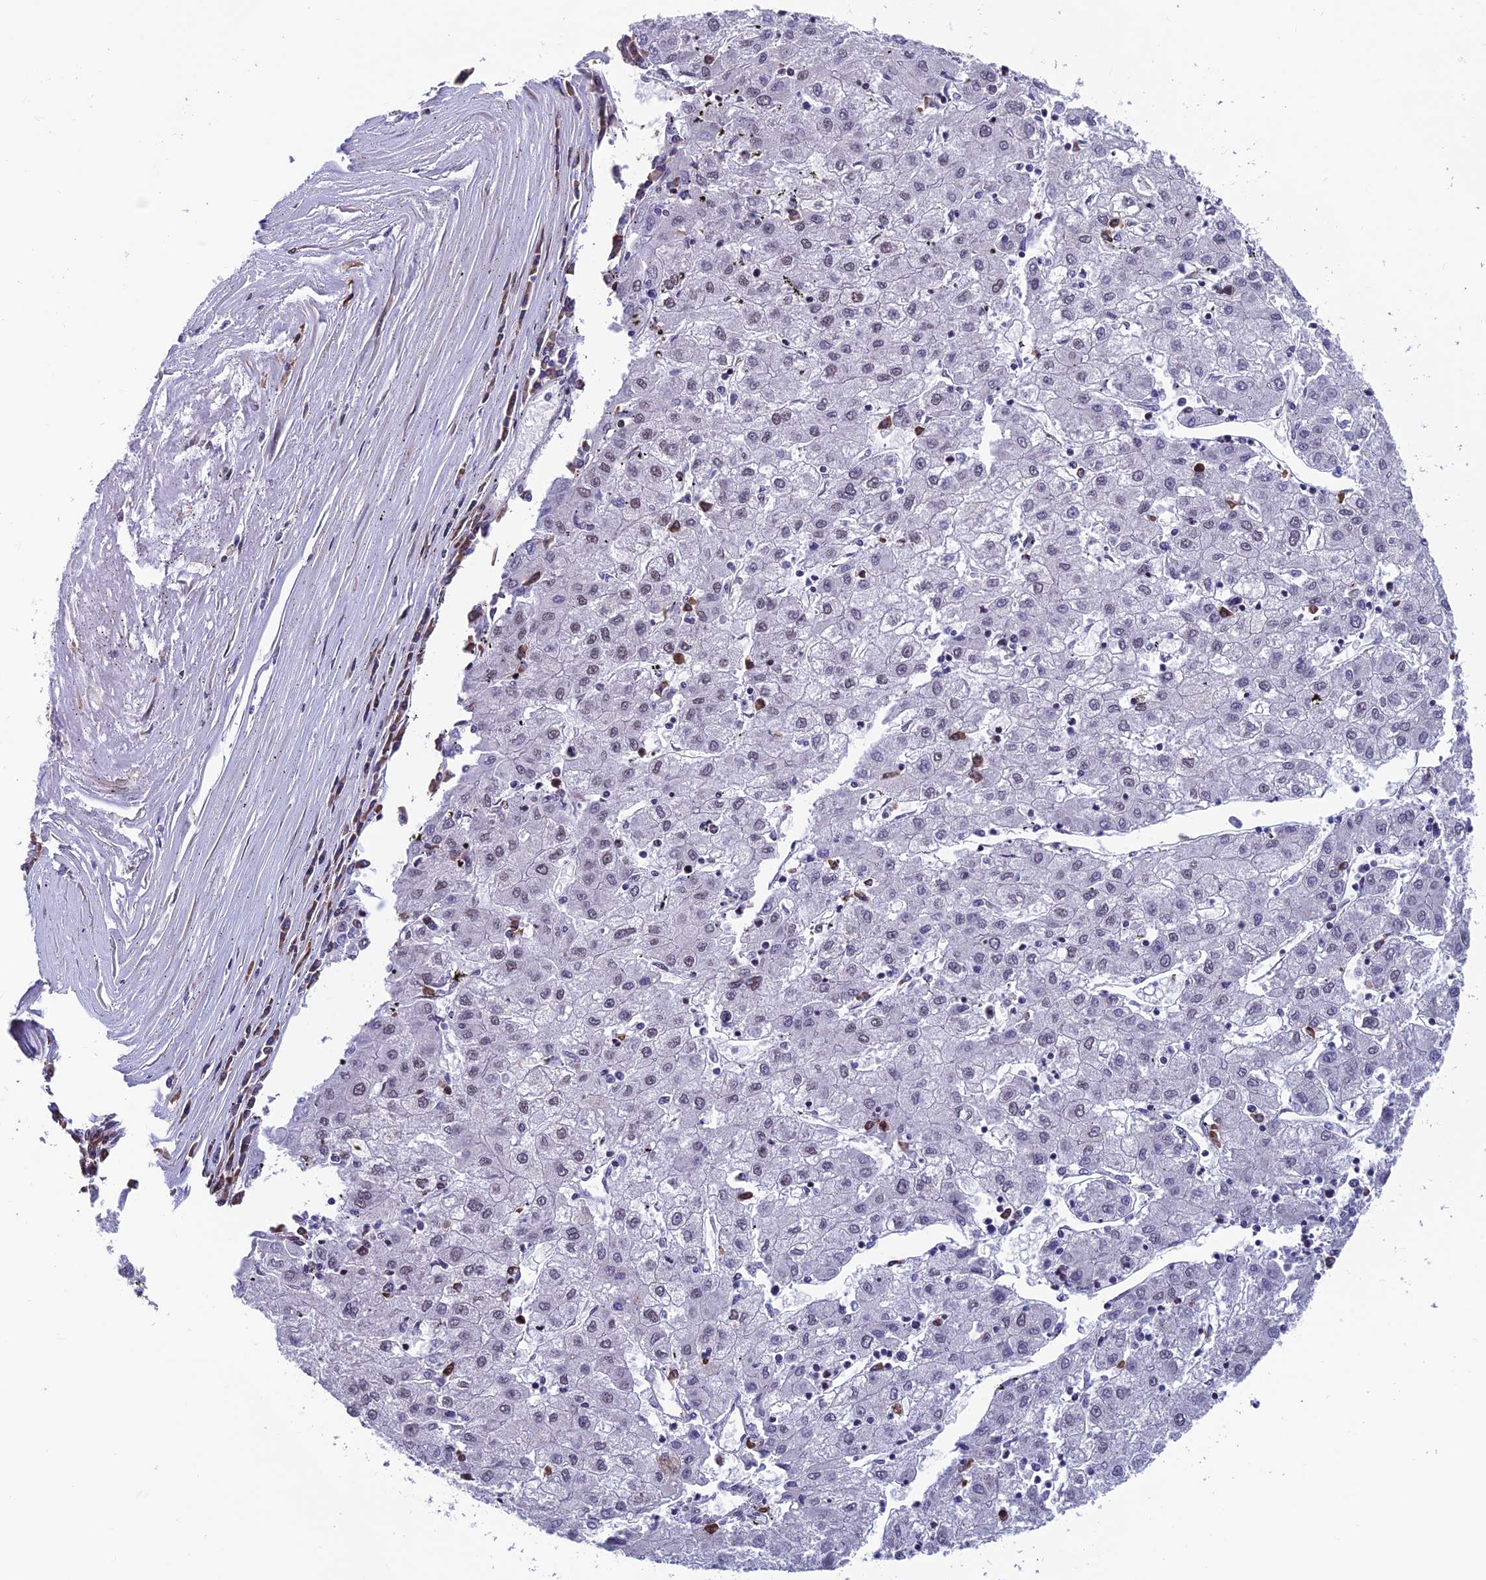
{"staining": {"intensity": "negative", "quantity": "none", "location": "none"}, "tissue": "liver cancer", "cell_type": "Tumor cells", "image_type": "cancer", "snomed": [{"axis": "morphology", "description": "Carcinoma, Hepatocellular, NOS"}, {"axis": "topography", "description": "Liver"}], "caption": "A photomicrograph of hepatocellular carcinoma (liver) stained for a protein exhibits no brown staining in tumor cells.", "gene": "KIAA1191", "patient": {"sex": "male", "age": 72}}